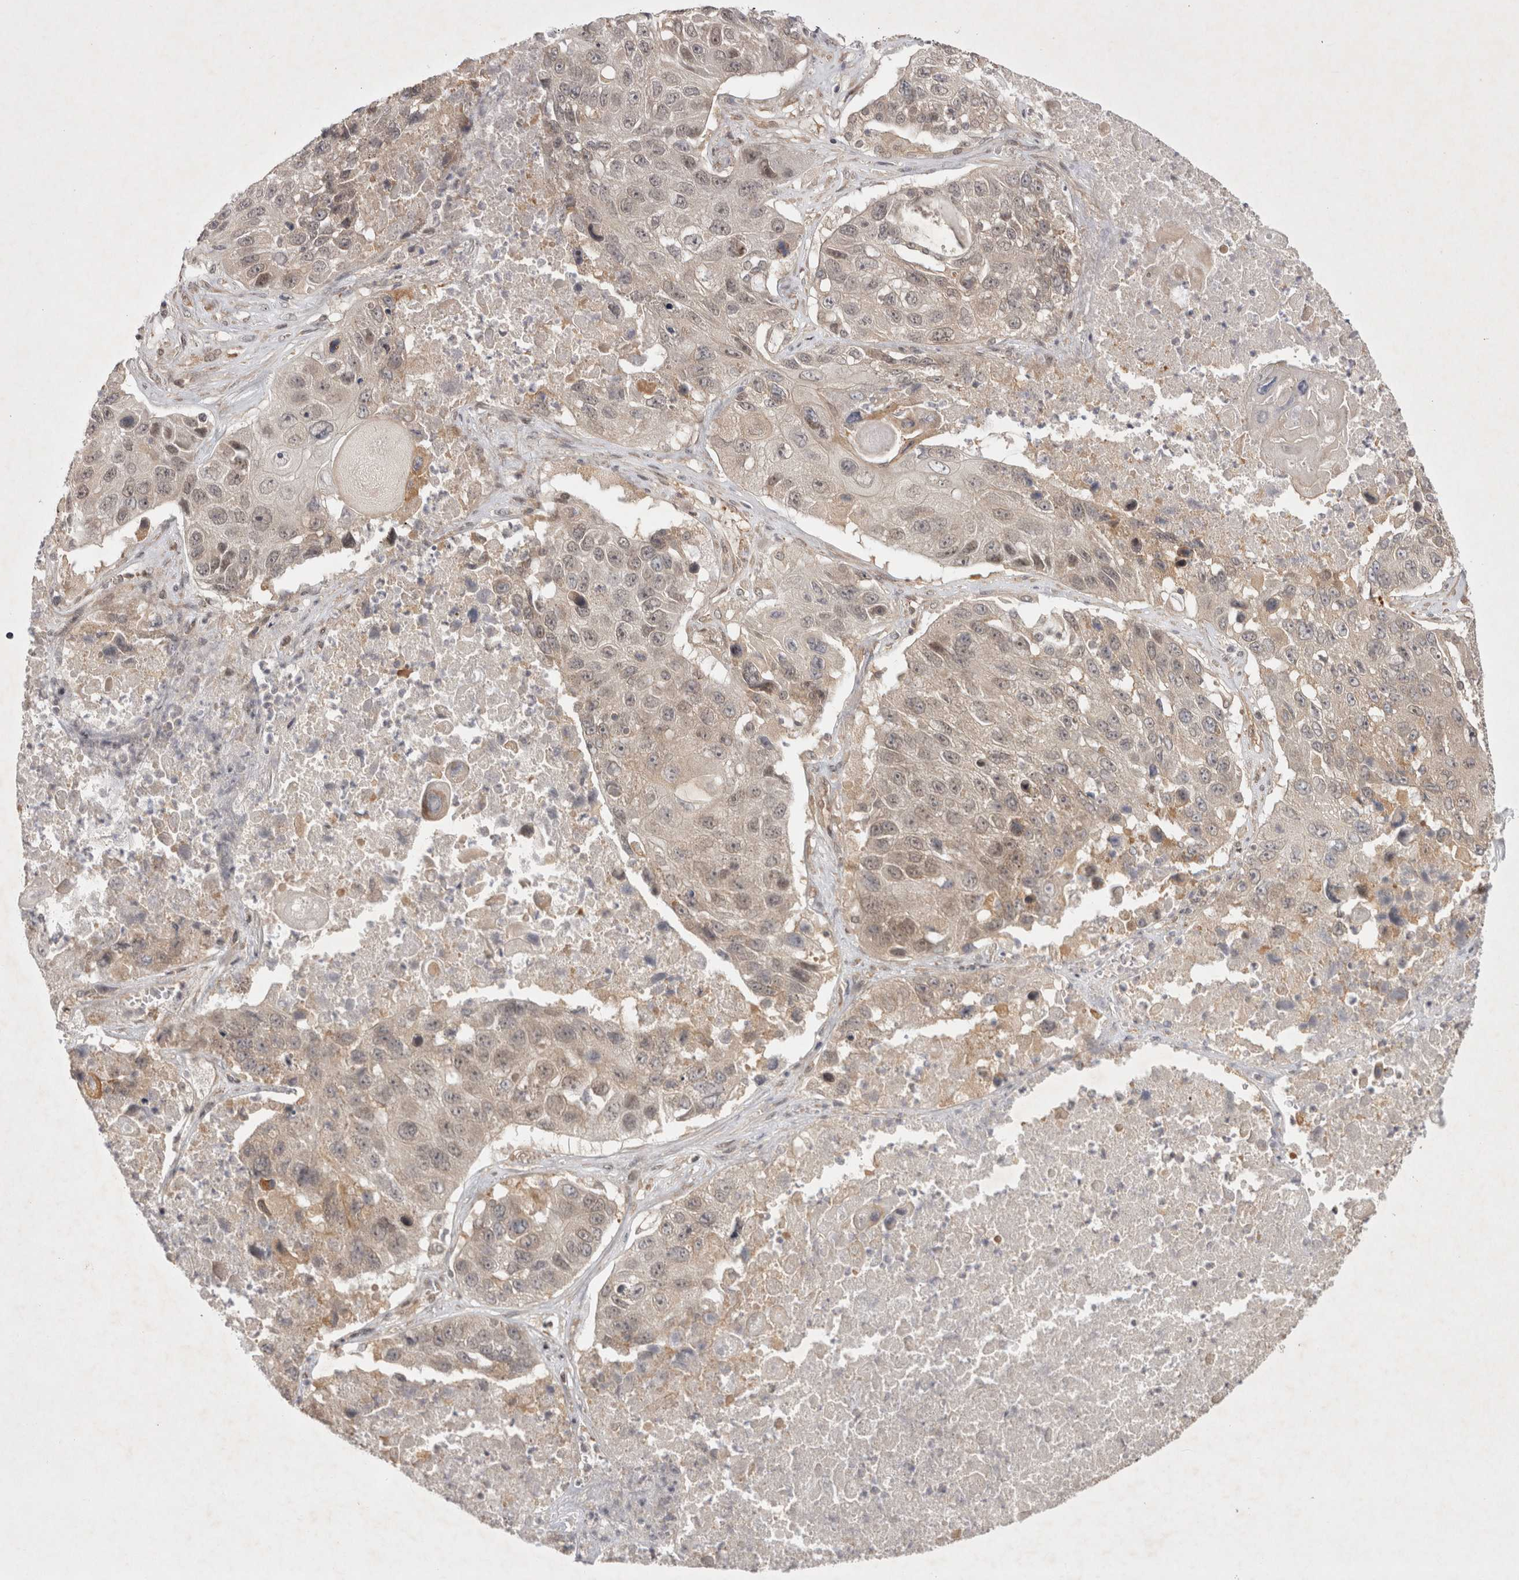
{"staining": {"intensity": "weak", "quantity": "25%-75%", "location": "nuclear"}, "tissue": "lung cancer", "cell_type": "Tumor cells", "image_type": "cancer", "snomed": [{"axis": "morphology", "description": "Squamous cell carcinoma, NOS"}, {"axis": "topography", "description": "Lung"}], "caption": "Immunohistochemical staining of human lung cancer reveals low levels of weak nuclear staining in approximately 25%-75% of tumor cells.", "gene": "ZNF318", "patient": {"sex": "male", "age": 61}}